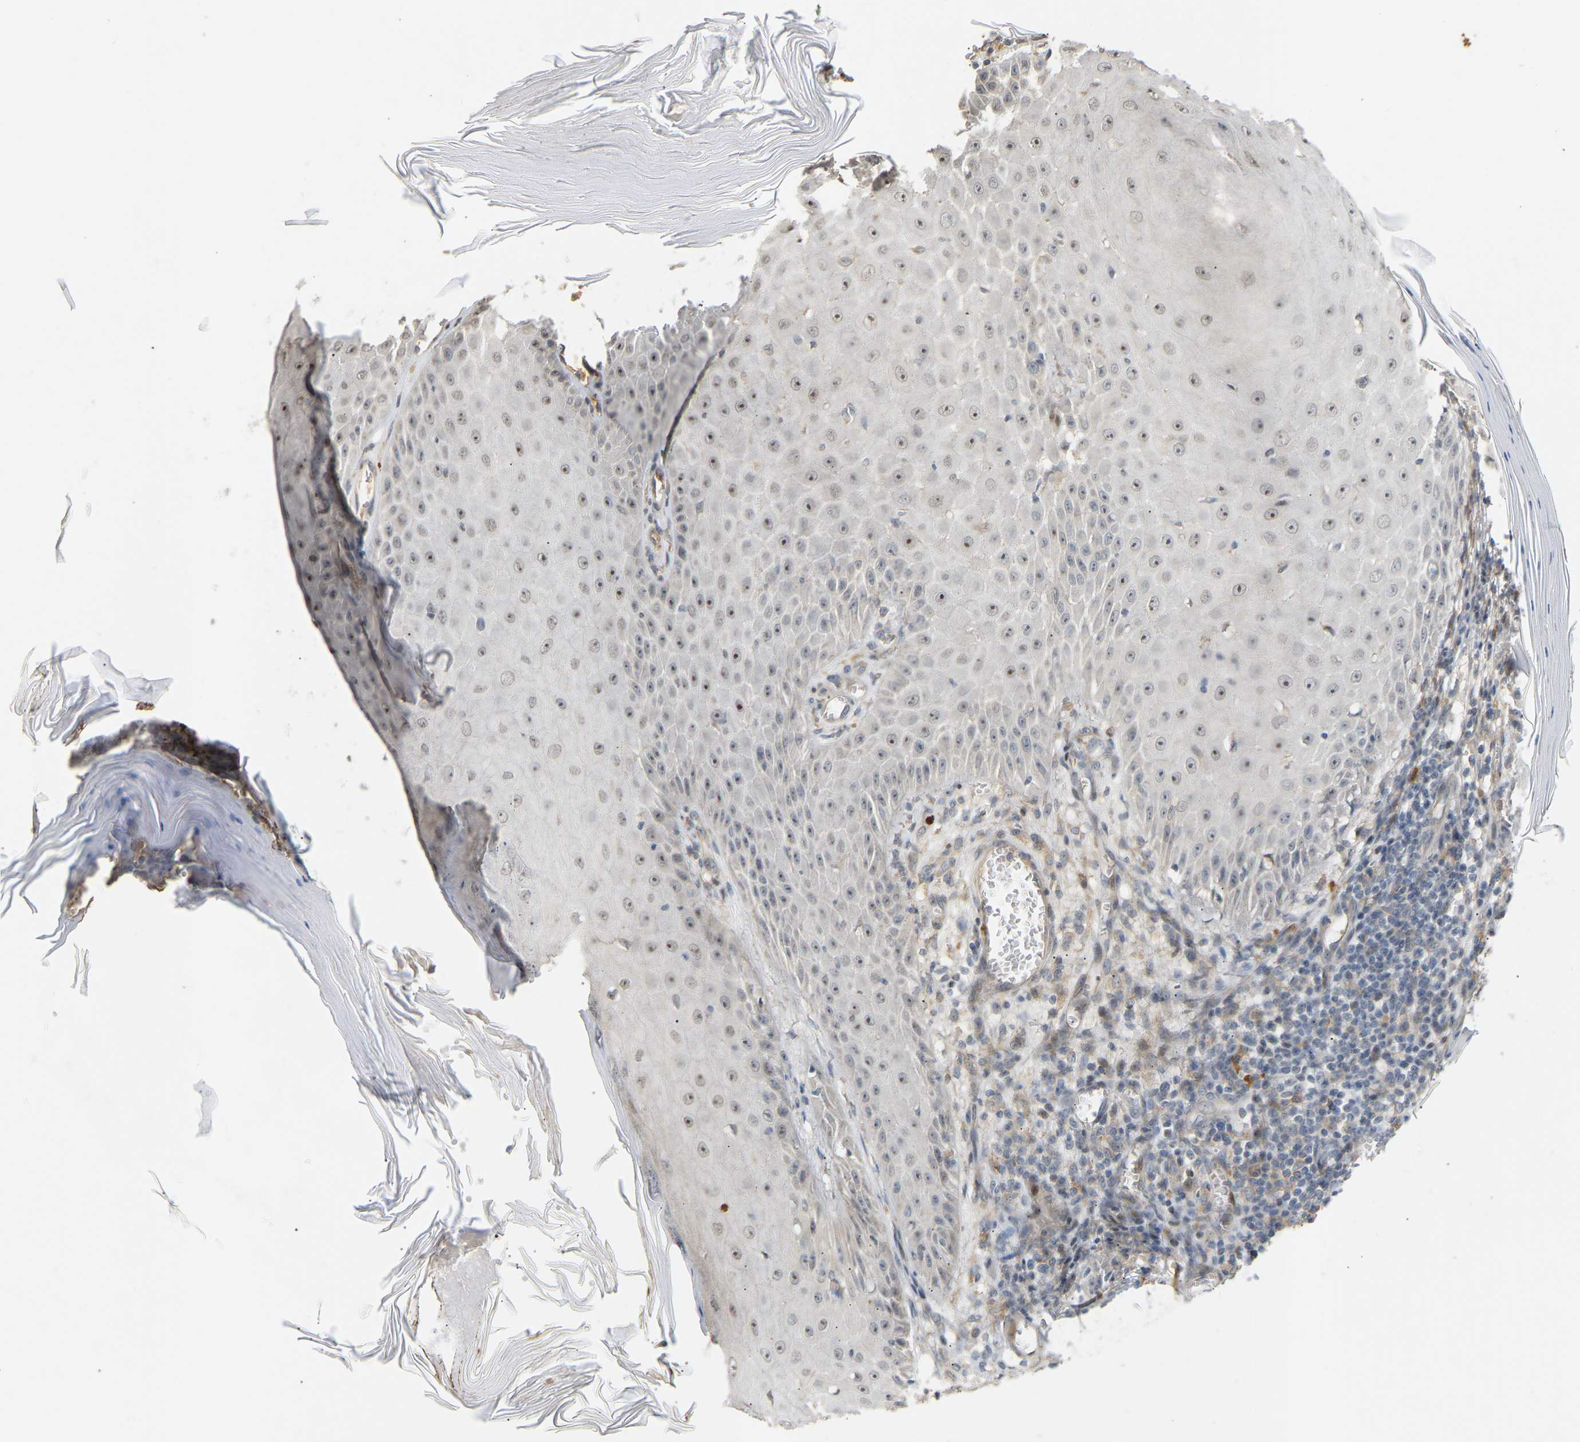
{"staining": {"intensity": "weak", "quantity": "<25%", "location": "nuclear"}, "tissue": "skin cancer", "cell_type": "Tumor cells", "image_type": "cancer", "snomed": [{"axis": "morphology", "description": "Squamous cell carcinoma, NOS"}, {"axis": "topography", "description": "Skin"}], "caption": "Immunohistochemistry of human skin cancer shows no staining in tumor cells.", "gene": "PTPN4", "patient": {"sex": "female", "age": 73}}